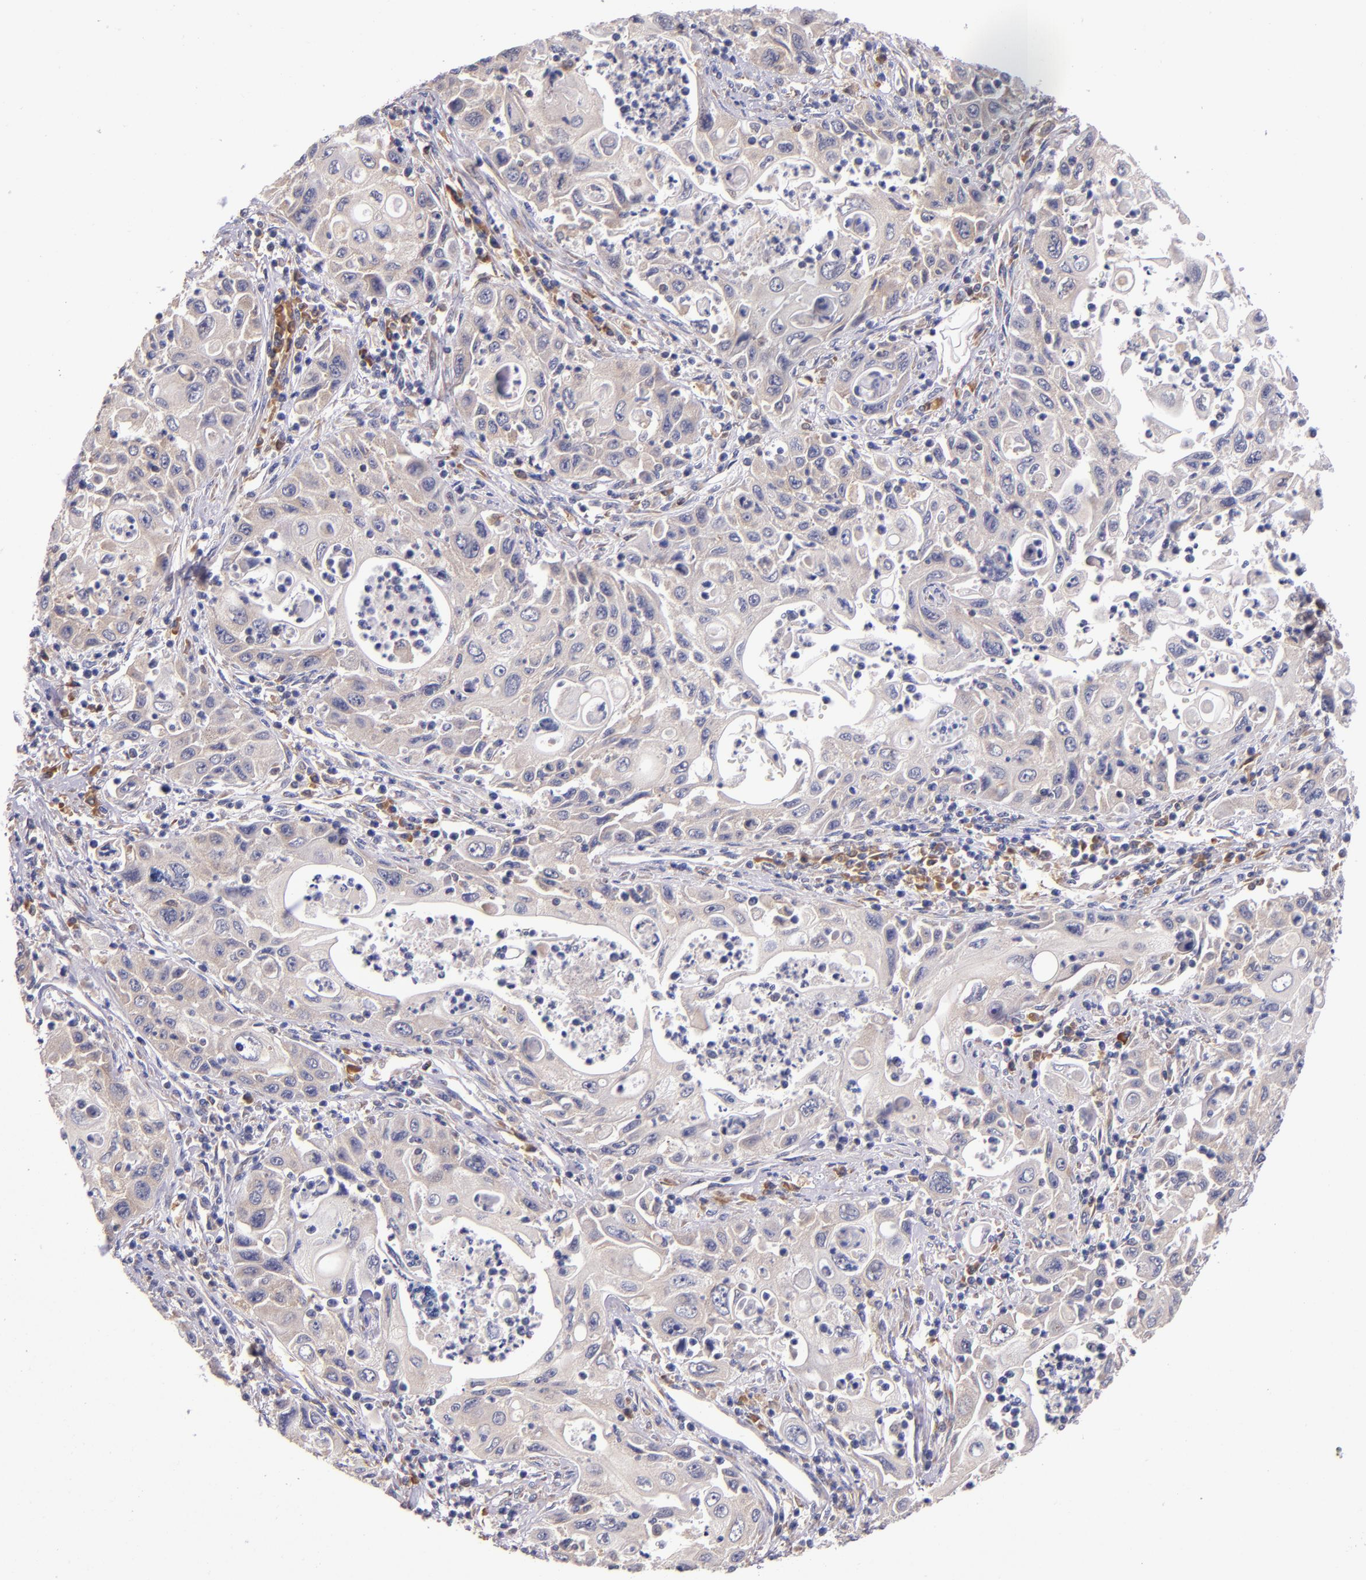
{"staining": {"intensity": "weak", "quantity": ">75%", "location": "cytoplasmic/membranous"}, "tissue": "pancreatic cancer", "cell_type": "Tumor cells", "image_type": "cancer", "snomed": [{"axis": "morphology", "description": "Adenocarcinoma, NOS"}, {"axis": "topography", "description": "Pancreas"}], "caption": "About >75% of tumor cells in human pancreatic cancer display weak cytoplasmic/membranous protein staining as visualized by brown immunohistochemical staining.", "gene": "EIF4ENIF1", "patient": {"sex": "male", "age": 70}}